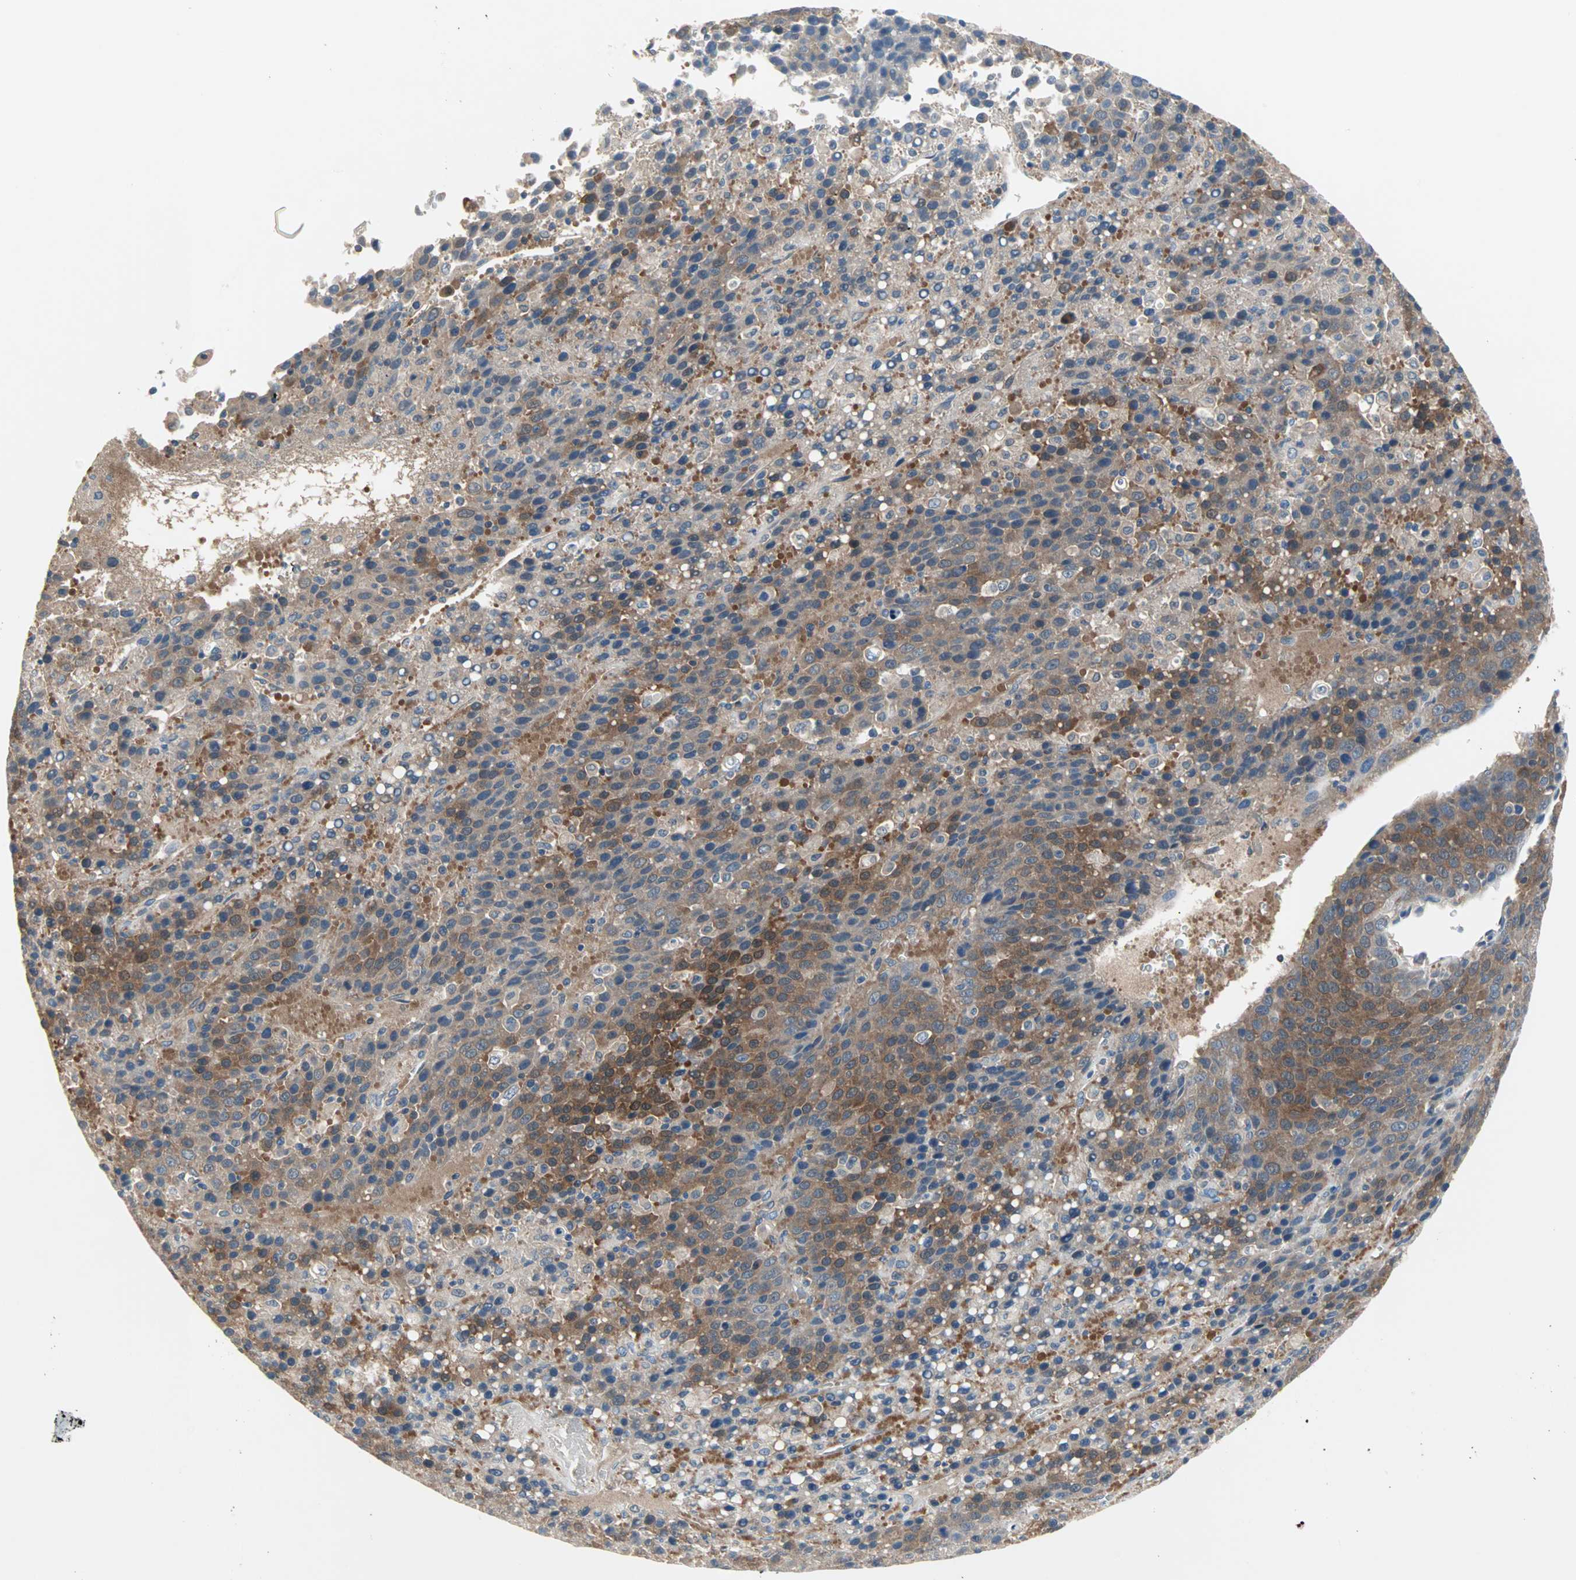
{"staining": {"intensity": "strong", "quantity": ">75%", "location": "cytoplasmic/membranous"}, "tissue": "liver cancer", "cell_type": "Tumor cells", "image_type": "cancer", "snomed": [{"axis": "morphology", "description": "Carcinoma, Hepatocellular, NOS"}, {"axis": "topography", "description": "Liver"}], "caption": "Human liver cancer stained with a protein marker demonstrates strong staining in tumor cells.", "gene": "MPI", "patient": {"sex": "female", "age": 53}}